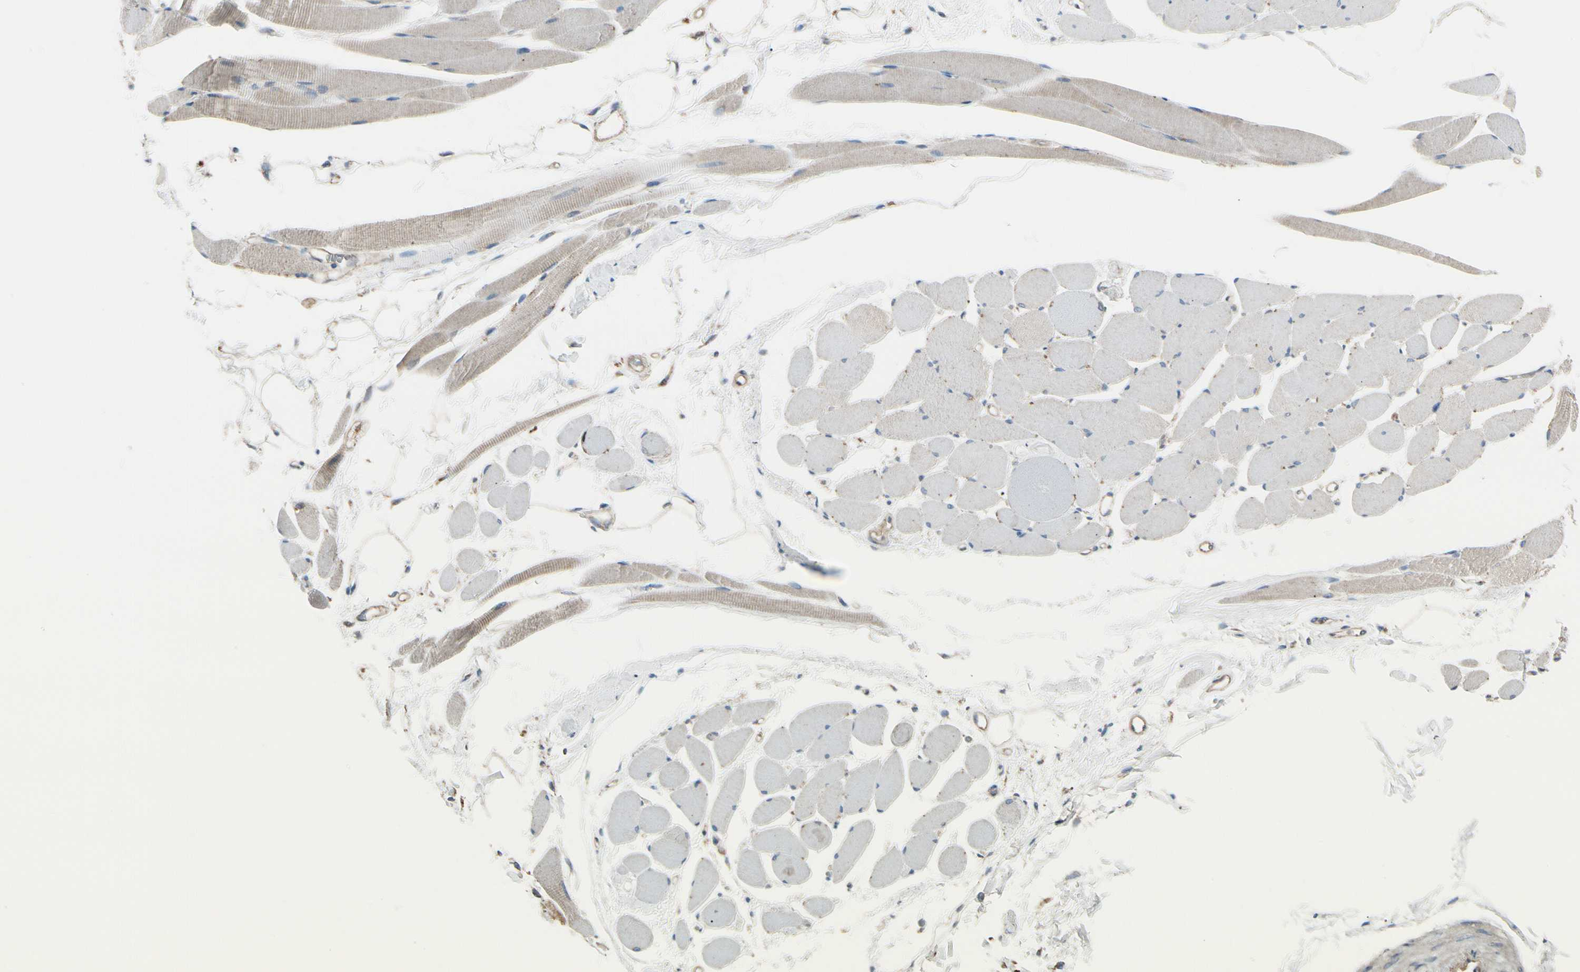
{"staining": {"intensity": "weak", "quantity": ">75%", "location": "cytoplasmic/membranous"}, "tissue": "skeletal muscle", "cell_type": "Myocytes", "image_type": "normal", "snomed": [{"axis": "morphology", "description": "Normal tissue, NOS"}, {"axis": "topography", "description": "Skeletal muscle"}, {"axis": "topography", "description": "Peripheral nerve tissue"}], "caption": "Human skeletal muscle stained for a protein (brown) exhibits weak cytoplasmic/membranous positive positivity in about >75% of myocytes.", "gene": "EPHA3", "patient": {"sex": "female", "age": 84}}